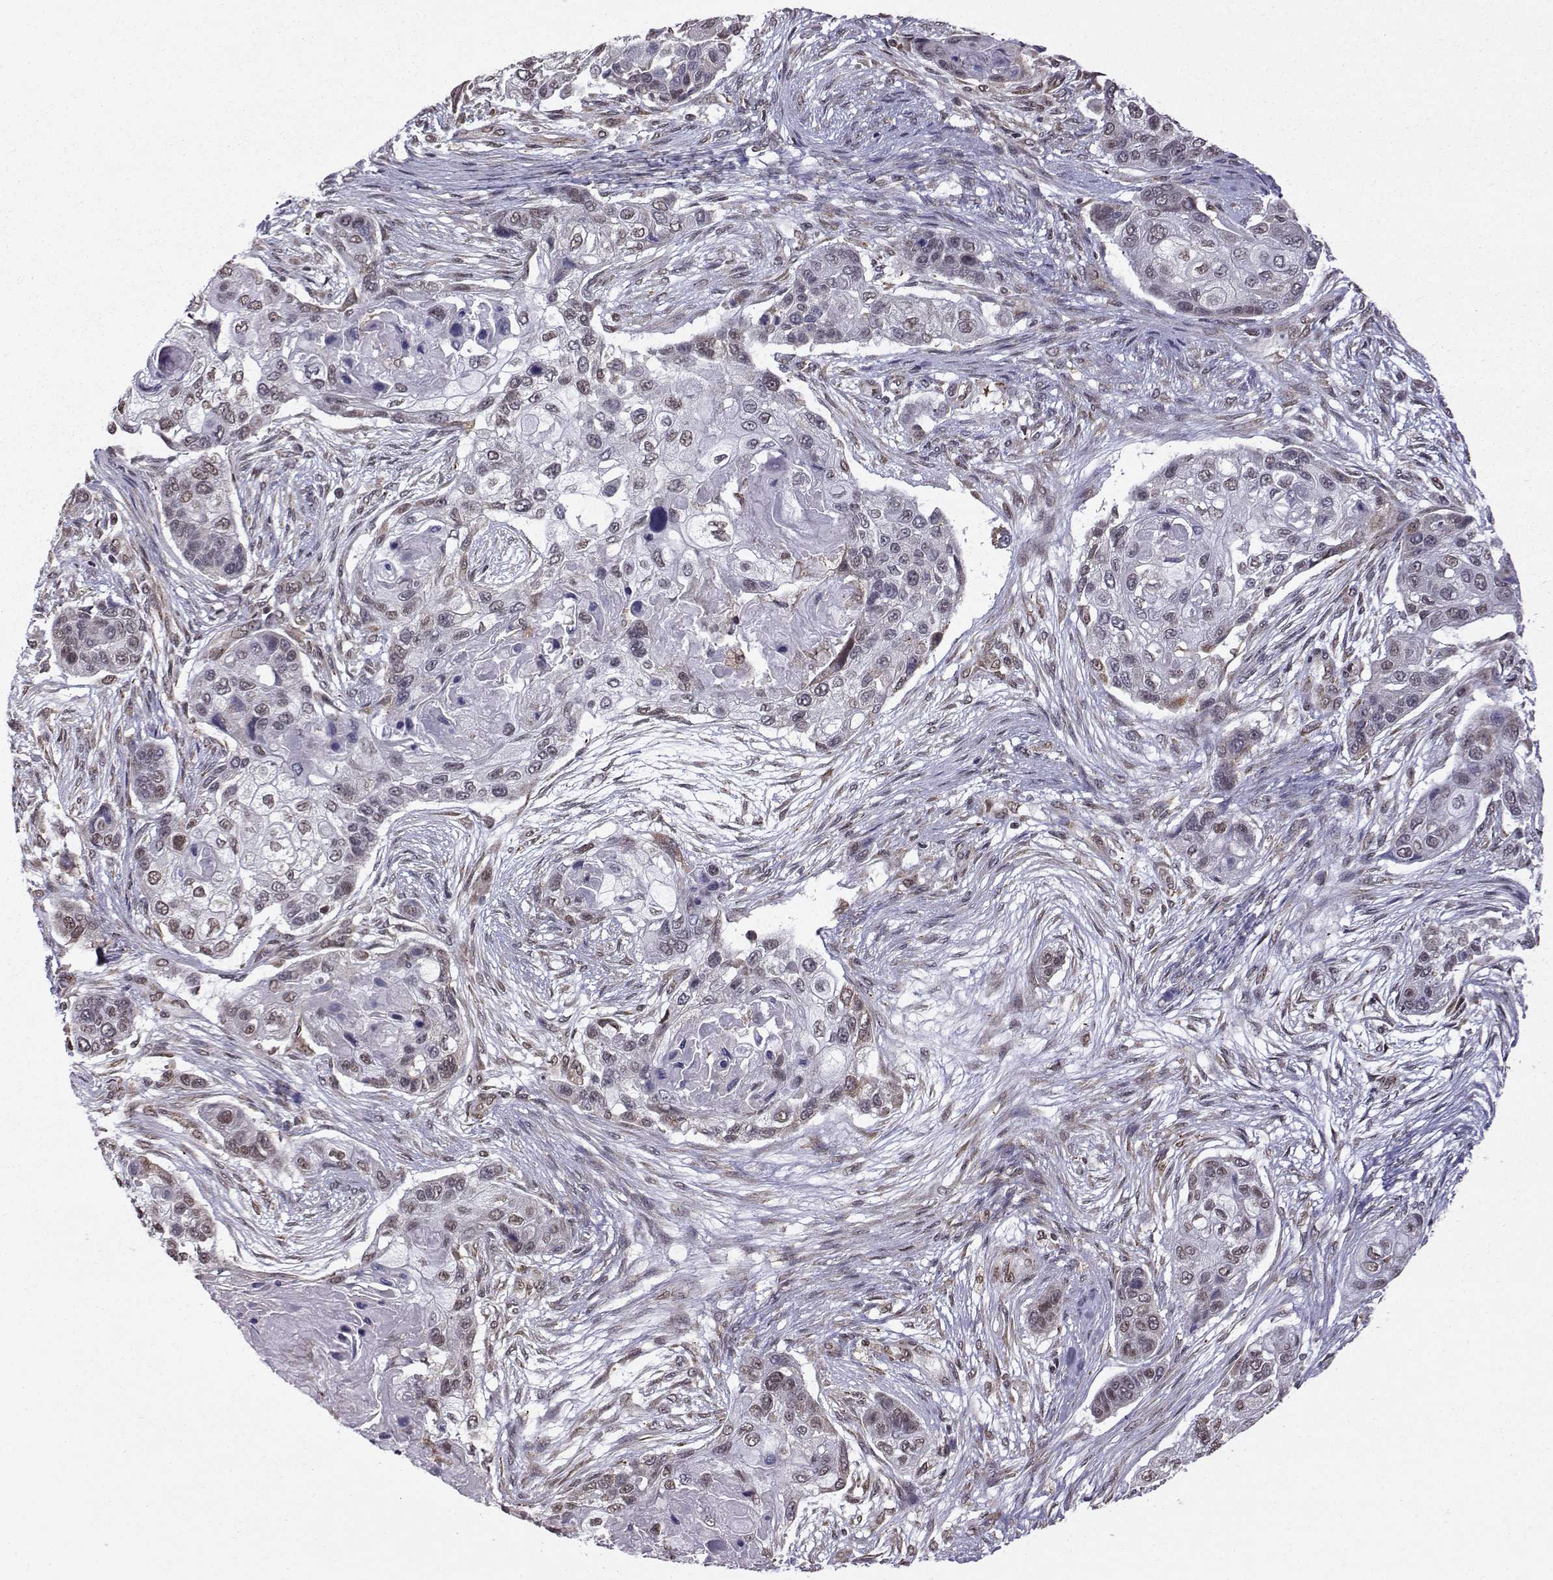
{"staining": {"intensity": "negative", "quantity": "none", "location": "none"}, "tissue": "lung cancer", "cell_type": "Tumor cells", "image_type": "cancer", "snomed": [{"axis": "morphology", "description": "Squamous cell carcinoma, NOS"}, {"axis": "topography", "description": "Lung"}], "caption": "An IHC photomicrograph of lung cancer is shown. There is no staining in tumor cells of lung cancer. Nuclei are stained in blue.", "gene": "EZH1", "patient": {"sex": "male", "age": 69}}